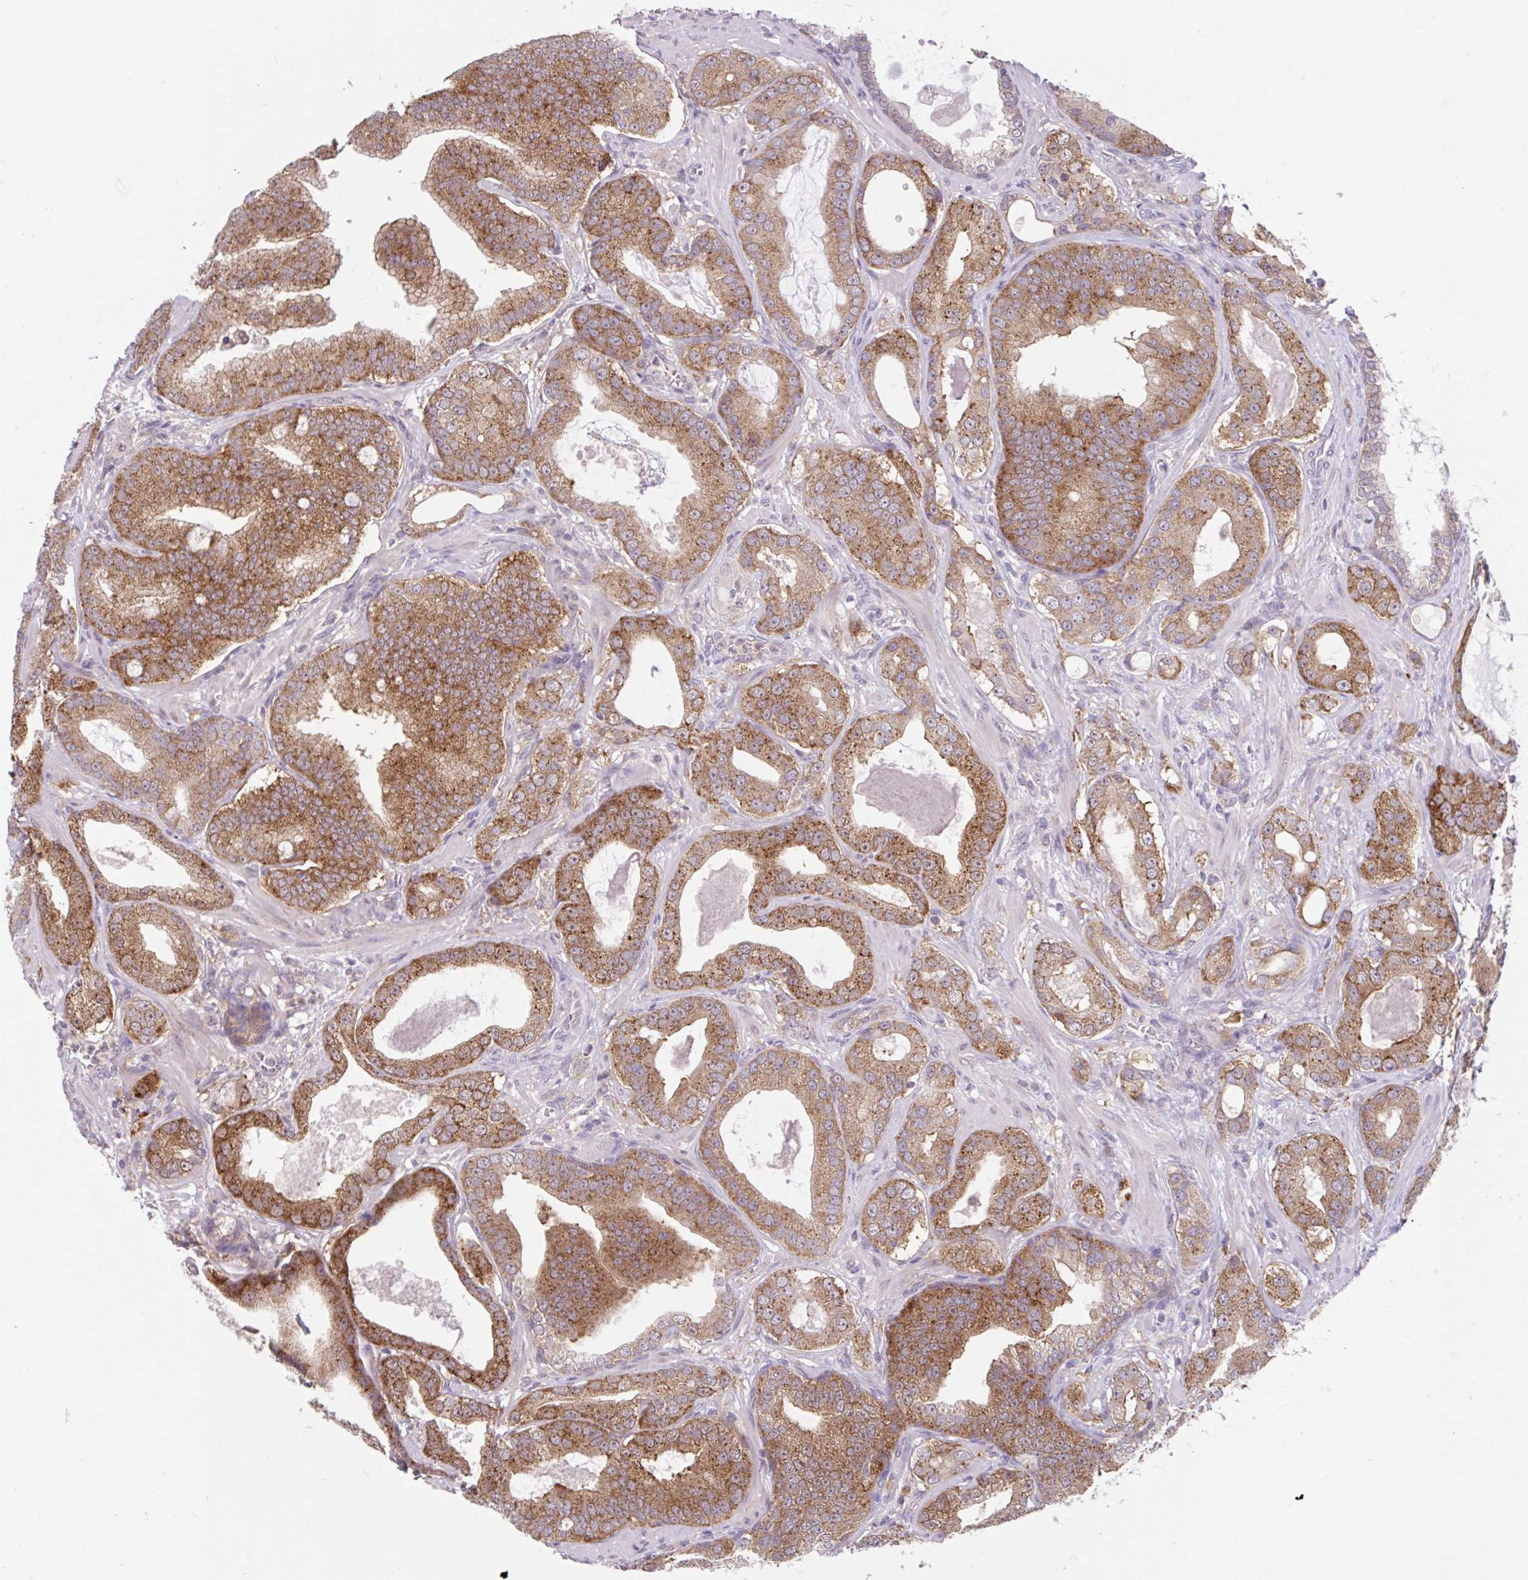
{"staining": {"intensity": "moderate", "quantity": ">75%", "location": "cytoplasmic/membranous"}, "tissue": "prostate cancer", "cell_type": "Tumor cells", "image_type": "cancer", "snomed": [{"axis": "morphology", "description": "Adenocarcinoma, High grade"}, {"axis": "topography", "description": "Prostate"}], "caption": "Protein expression analysis of human prostate cancer (adenocarcinoma (high-grade)) reveals moderate cytoplasmic/membranous staining in approximately >75% of tumor cells.", "gene": "RALBP1", "patient": {"sex": "male", "age": 65}}